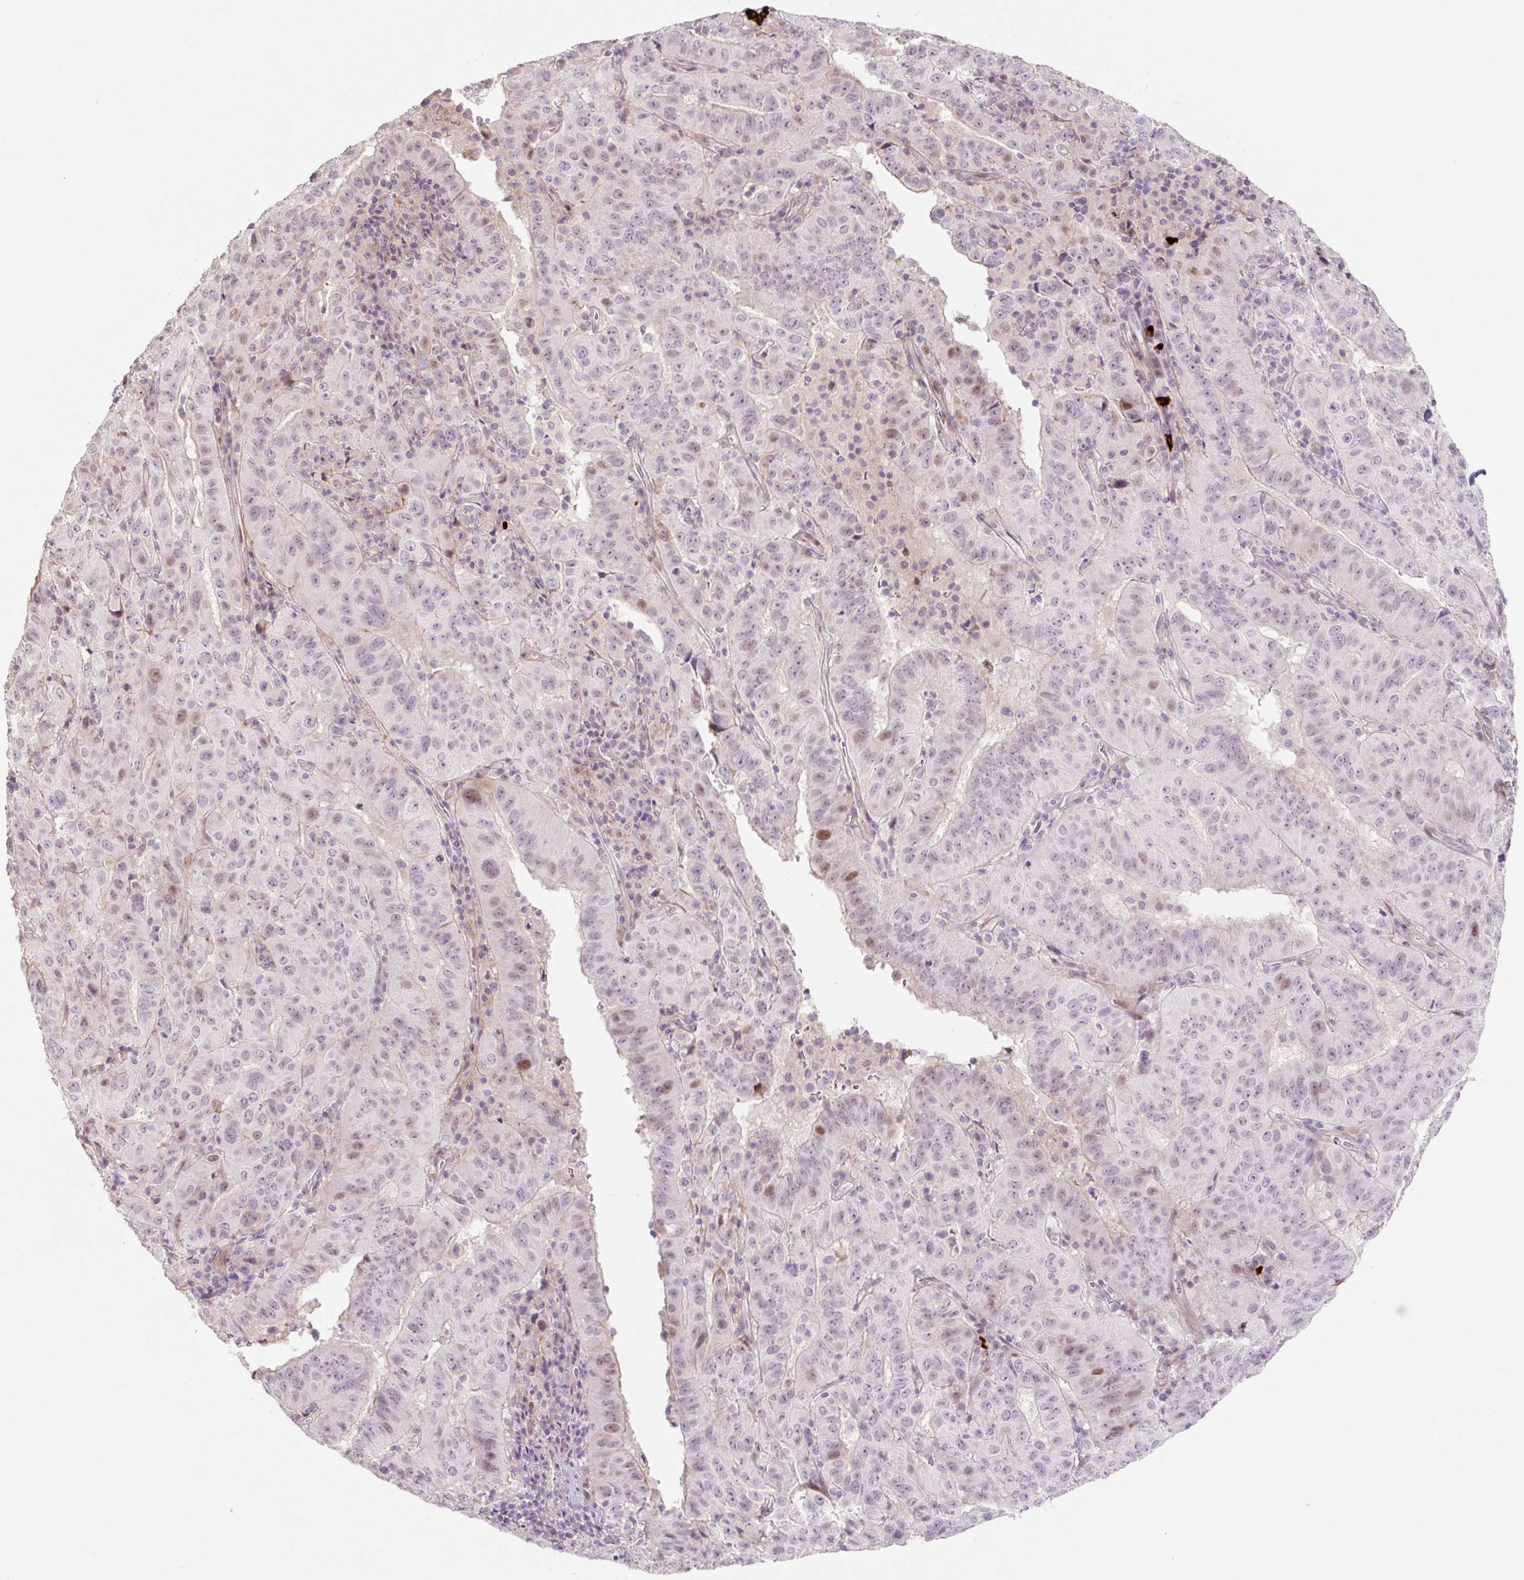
{"staining": {"intensity": "moderate", "quantity": "<25%", "location": "nuclear"}, "tissue": "pancreatic cancer", "cell_type": "Tumor cells", "image_type": "cancer", "snomed": [{"axis": "morphology", "description": "Adenocarcinoma, NOS"}, {"axis": "topography", "description": "Pancreas"}], "caption": "A histopathology image of human adenocarcinoma (pancreatic) stained for a protein displays moderate nuclear brown staining in tumor cells.", "gene": "ZNF552", "patient": {"sex": "male", "age": 63}}